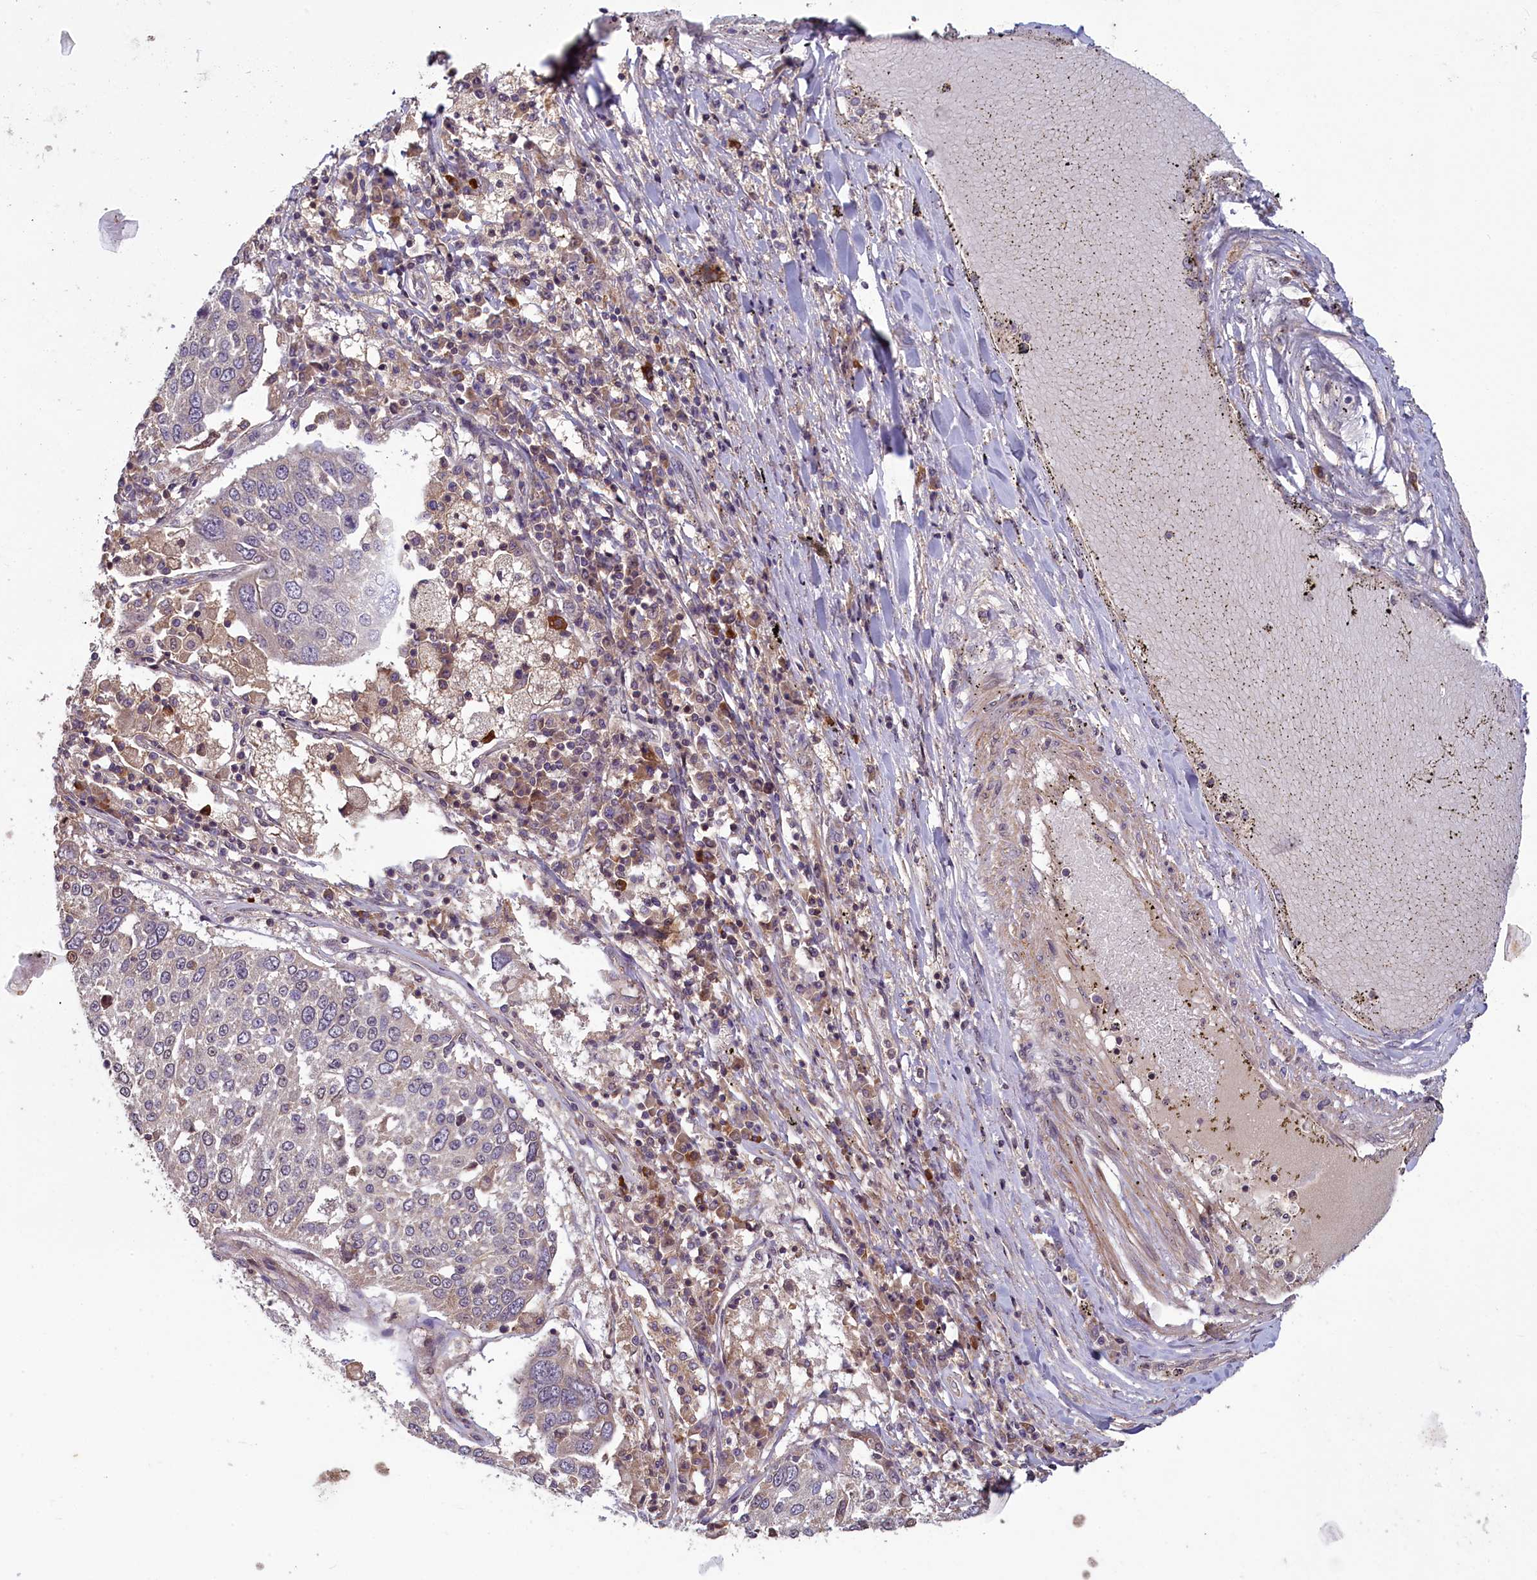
{"staining": {"intensity": "negative", "quantity": "none", "location": "none"}, "tissue": "lung cancer", "cell_type": "Tumor cells", "image_type": "cancer", "snomed": [{"axis": "morphology", "description": "Squamous cell carcinoma, NOS"}, {"axis": "topography", "description": "Lung"}], "caption": "Photomicrograph shows no significant protein expression in tumor cells of lung cancer (squamous cell carcinoma).", "gene": "NUDT6", "patient": {"sex": "male", "age": 65}}